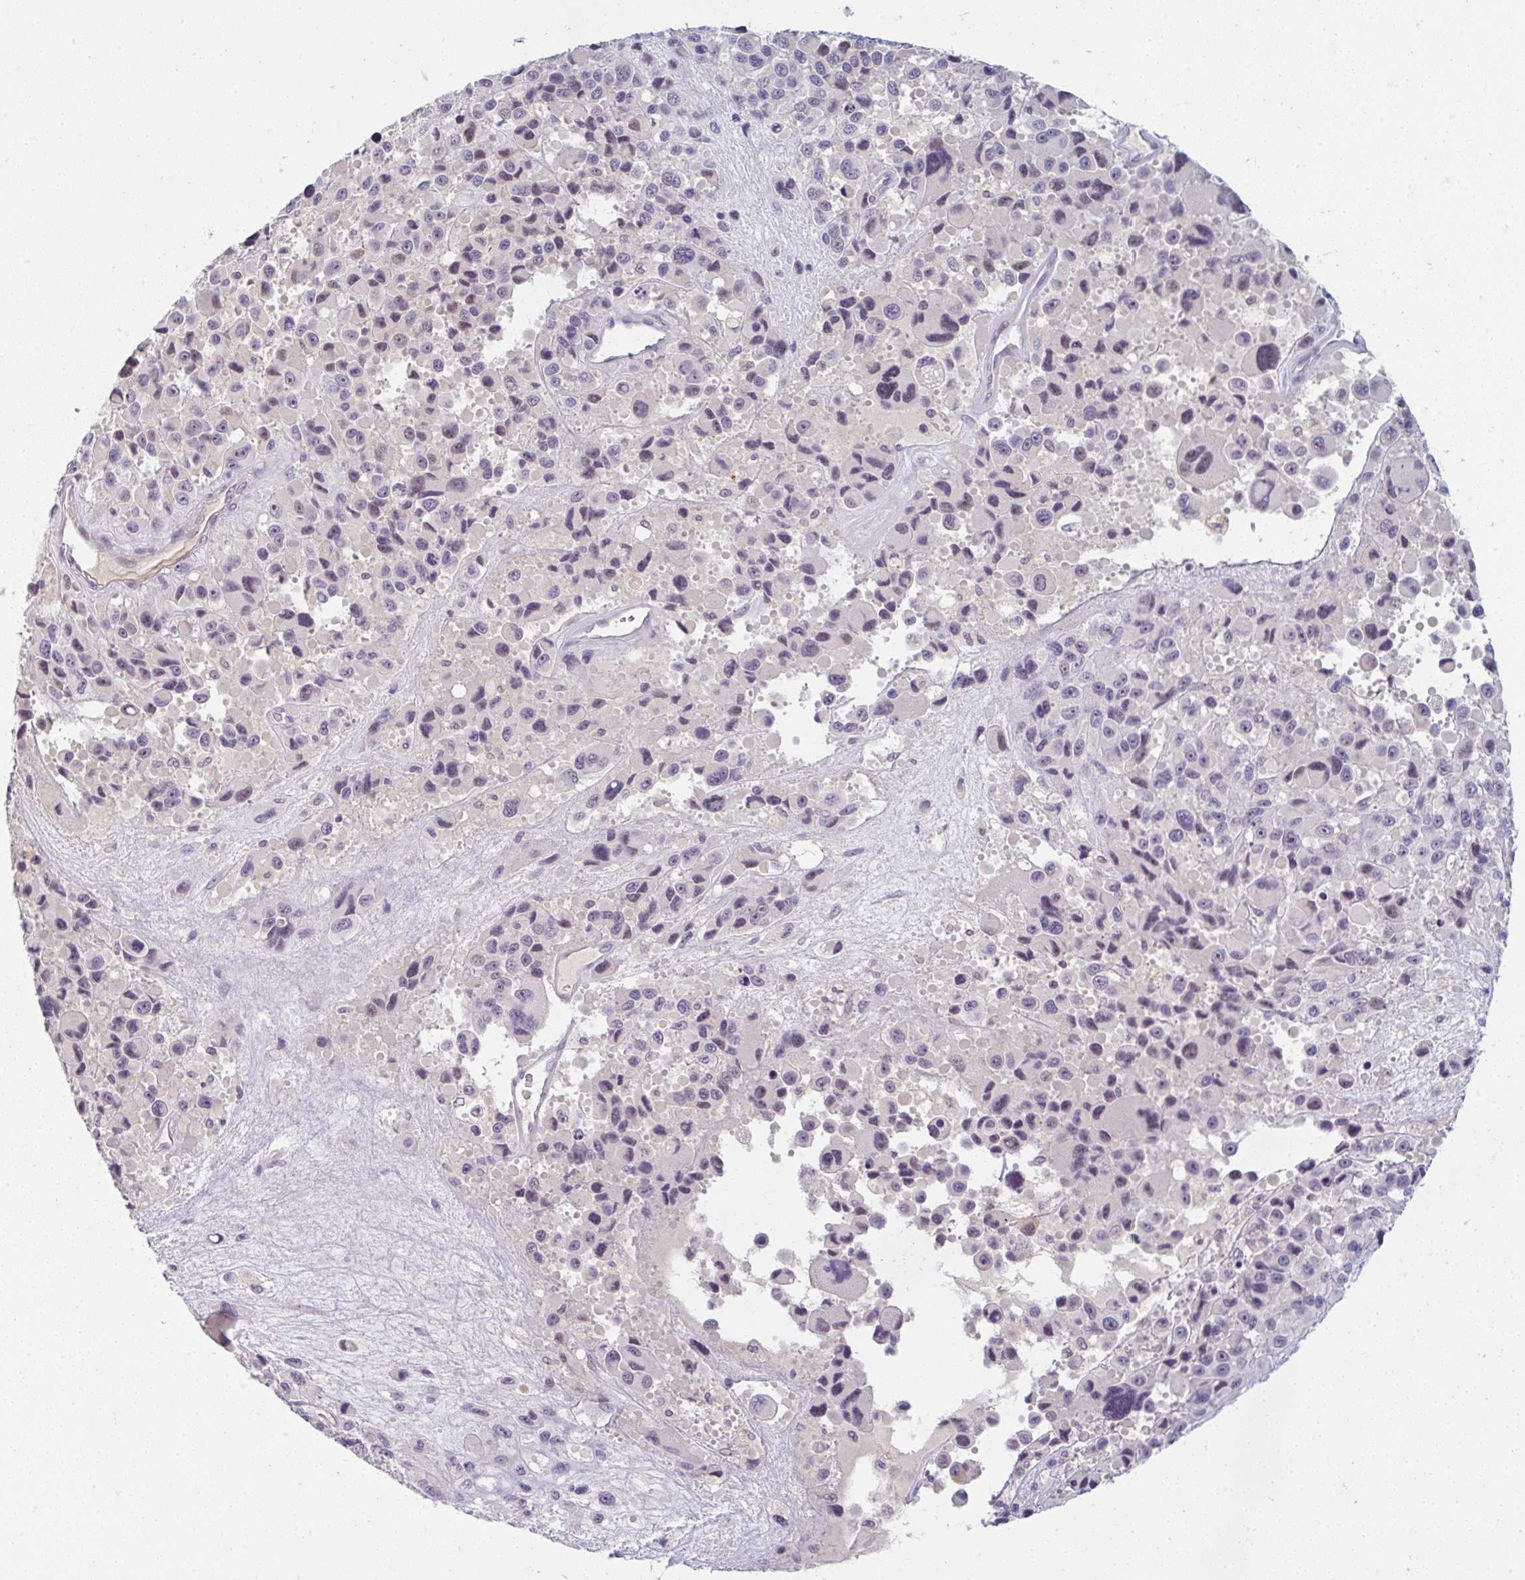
{"staining": {"intensity": "weak", "quantity": "<25%", "location": "nuclear"}, "tissue": "melanoma", "cell_type": "Tumor cells", "image_type": "cancer", "snomed": [{"axis": "morphology", "description": "Malignant melanoma, Metastatic site"}, {"axis": "topography", "description": "Lymph node"}], "caption": "DAB immunohistochemical staining of human melanoma shows no significant staining in tumor cells. (DAB (3,3'-diaminobenzidine) immunohistochemistry, high magnification).", "gene": "PPFIA4", "patient": {"sex": "female", "age": 65}}